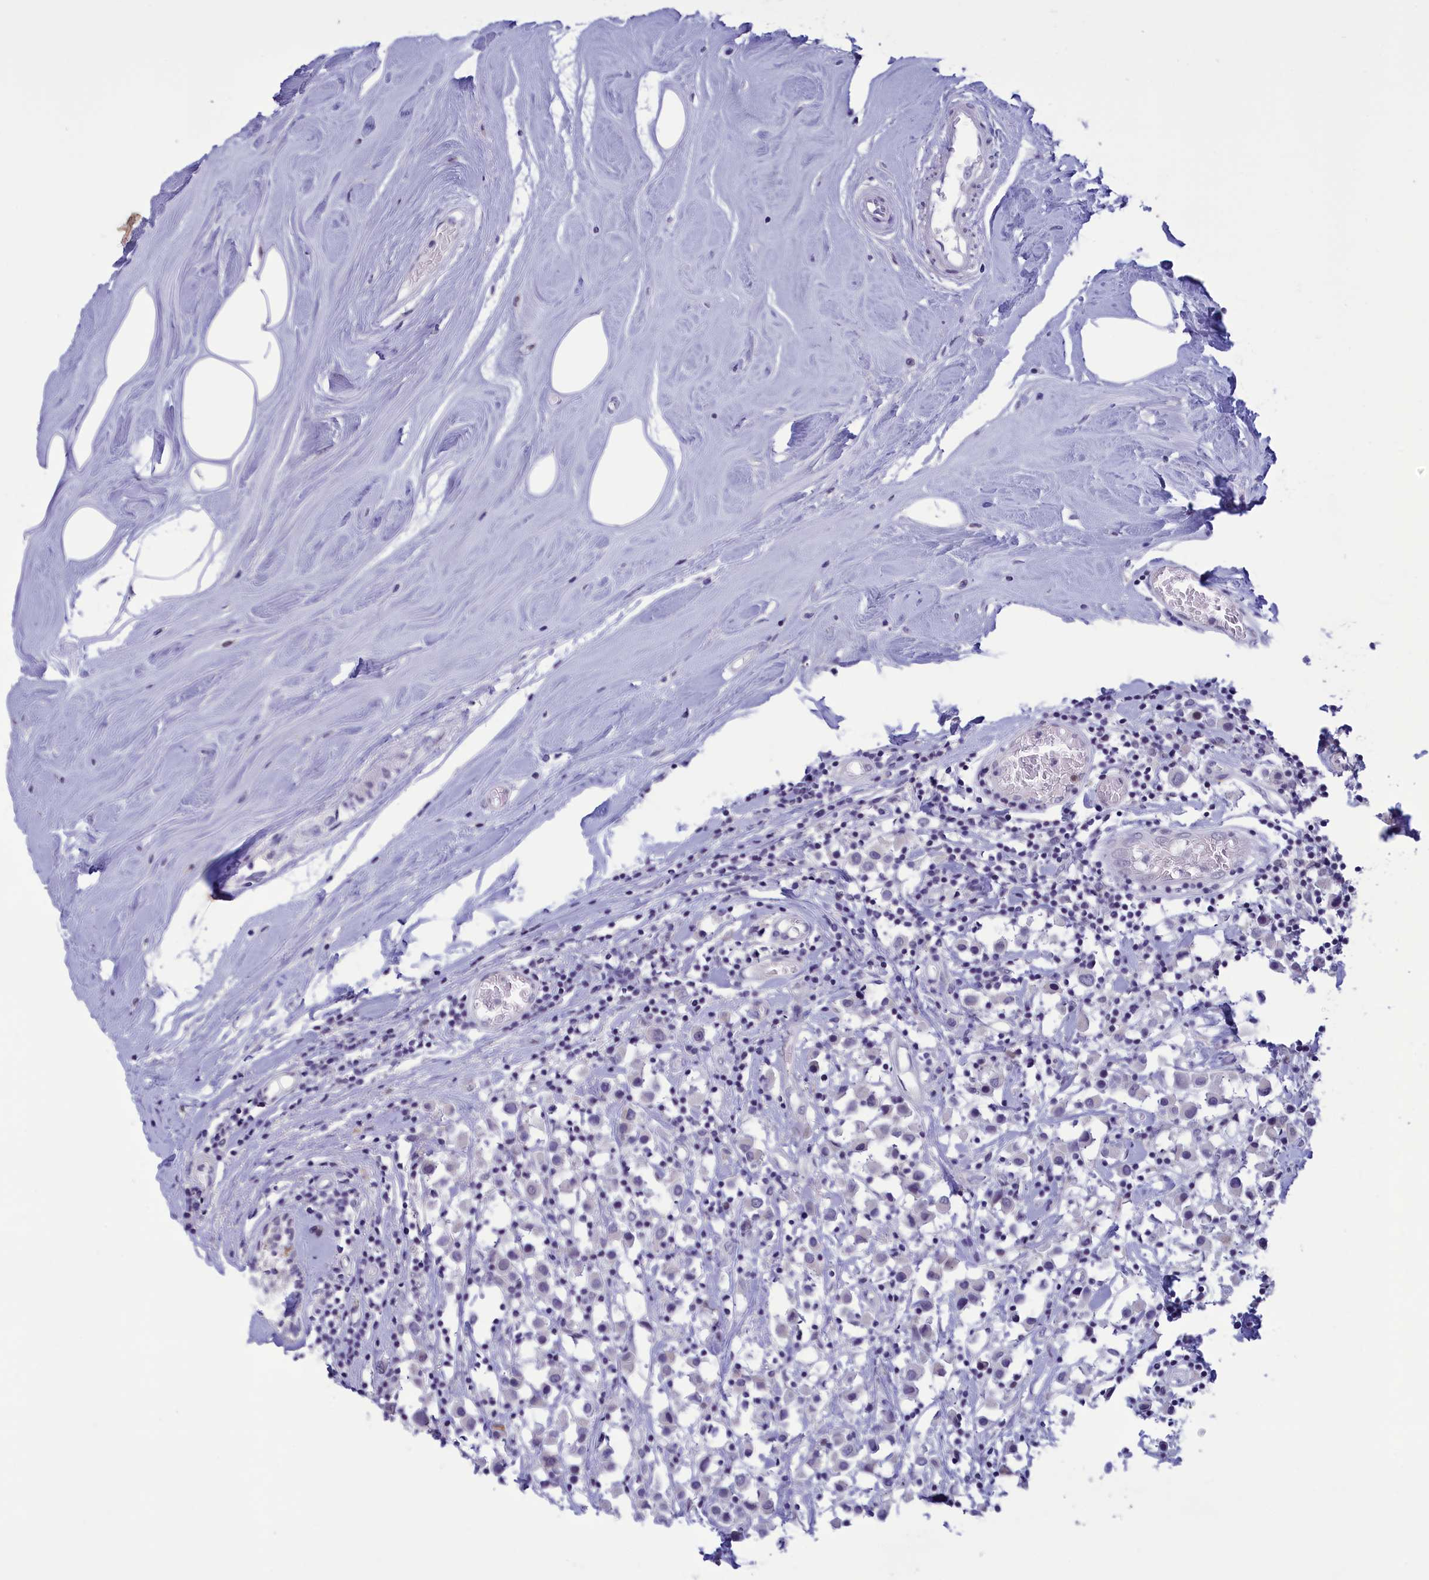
{"staining": {"intensity": "negative", "quantity": "none", "location": "none"}, "tissue": "breast cancer", "cell_type": "Tumor cells", "image_type": "cancer", "snomed": [{"axis": "morphology", "description": "Duct carcinoma"}, {"axis": "topography", "description": "Breast"}], "caption": "High power microscopy histopathology image of an immunohistochemistry (IHC) photomicrograph of breast cancer, revealing no significant positivity in tumor cells. (DAB (3,3'-diaminobenzidine) immunohistochemistry, high magnification).", "gene": "ELOA2", "patient": {"sex": "female", "age": 61}}